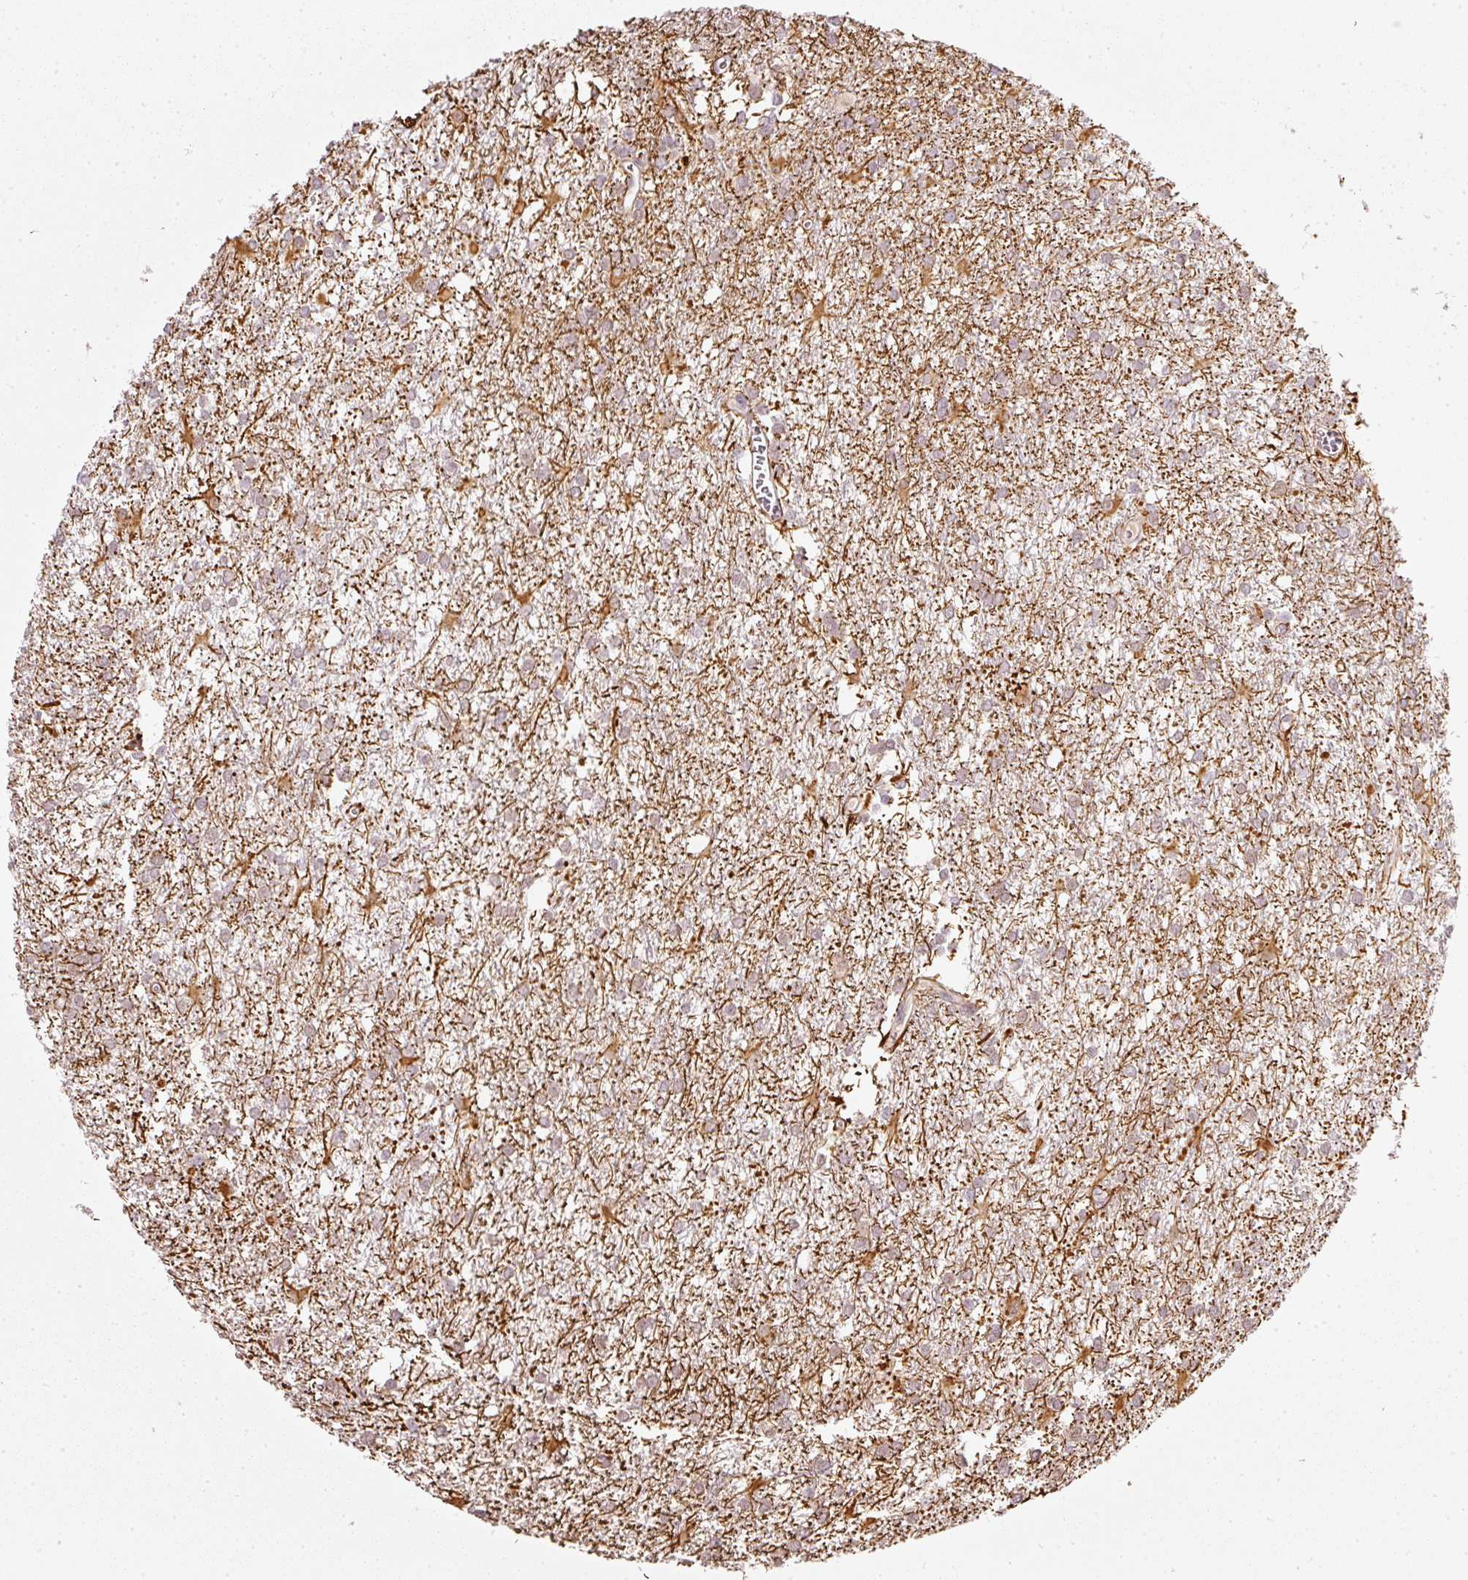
{"staining": {"intensity": "negative", "quantity": "none", "location": "none"}, "tissue": "glioma", "cell_type": "Tumor cells", "image_type": "cancer", "snomed": [{"axis": "morphology", "description": "Glioma, malignant, High grade"}, {"axis": "topography", "description": "Brain"}], "caption": "This micrograph is of glioma stained with immunohistochemistry to label a protein in brown with the nuclei are counter-stained blue. There is no staining in tumor cells. Nuclei are stained in blue.", "gene": "TOGARAM1", "patient": {"sex": "male", "age": 48}}